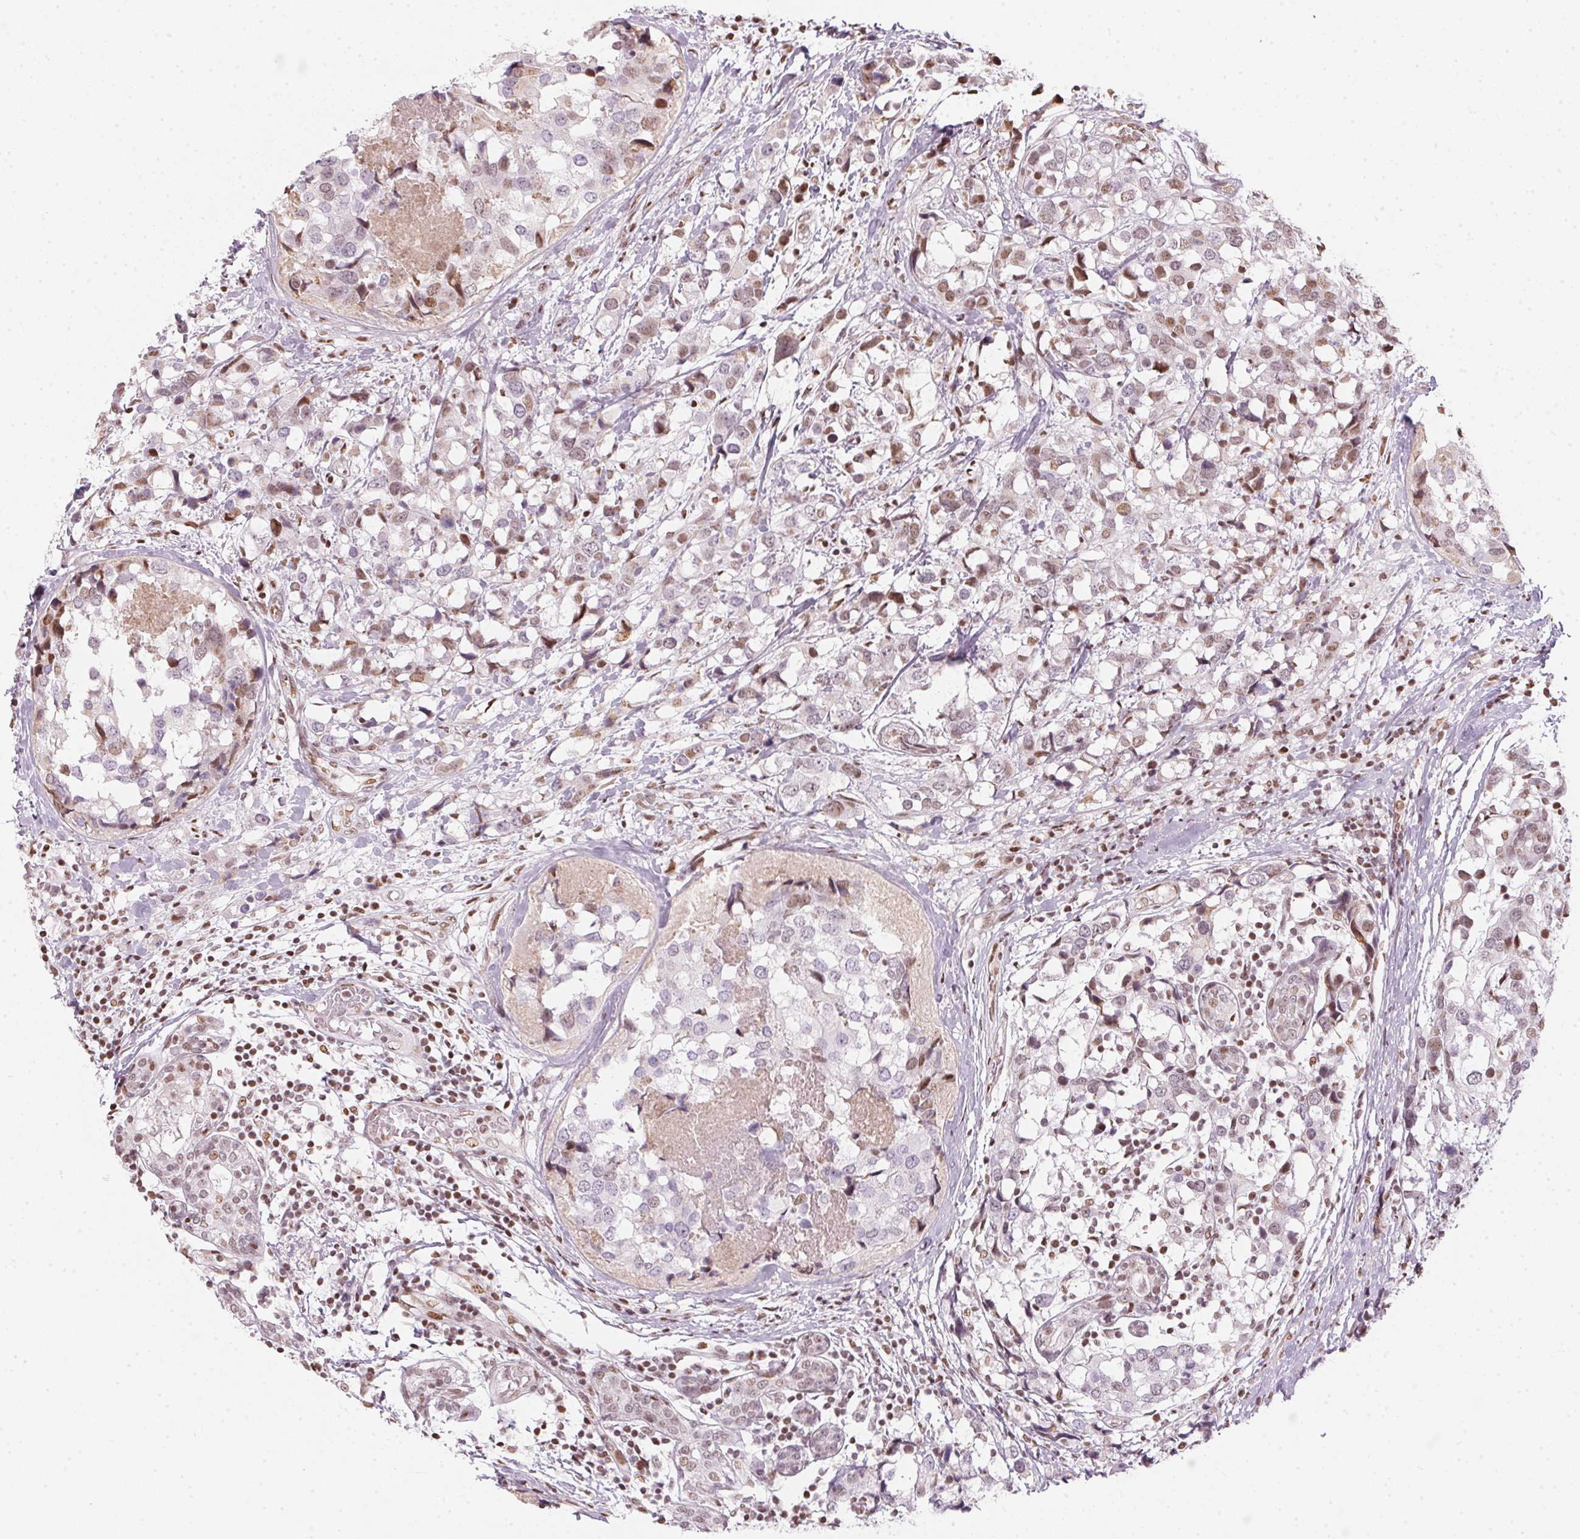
{"staining": {"intensity": "moderate", "quantity": "<25%", "location": "nuclear"}, "tissue": "breast cancer", "cell_type": "Tumor cells", "image_type": "cancer", "snomed": [{"axis": "morphology", "description": "Lobular carcinoma"}, {"axis": "topography", "description": "Breast"}], "caption": "Immunohistochemical staining of human breast lobular carcinoma demonstrates moderate nuclear protein expression in approximately <25% of tumor cells. The protein is stained brown, and the nuclei are stained in blue (DAB IHC with brightfield microscopy, high magnification).", "gene": "KAT6A", "patient": {"sex": "female", "age": 59}}